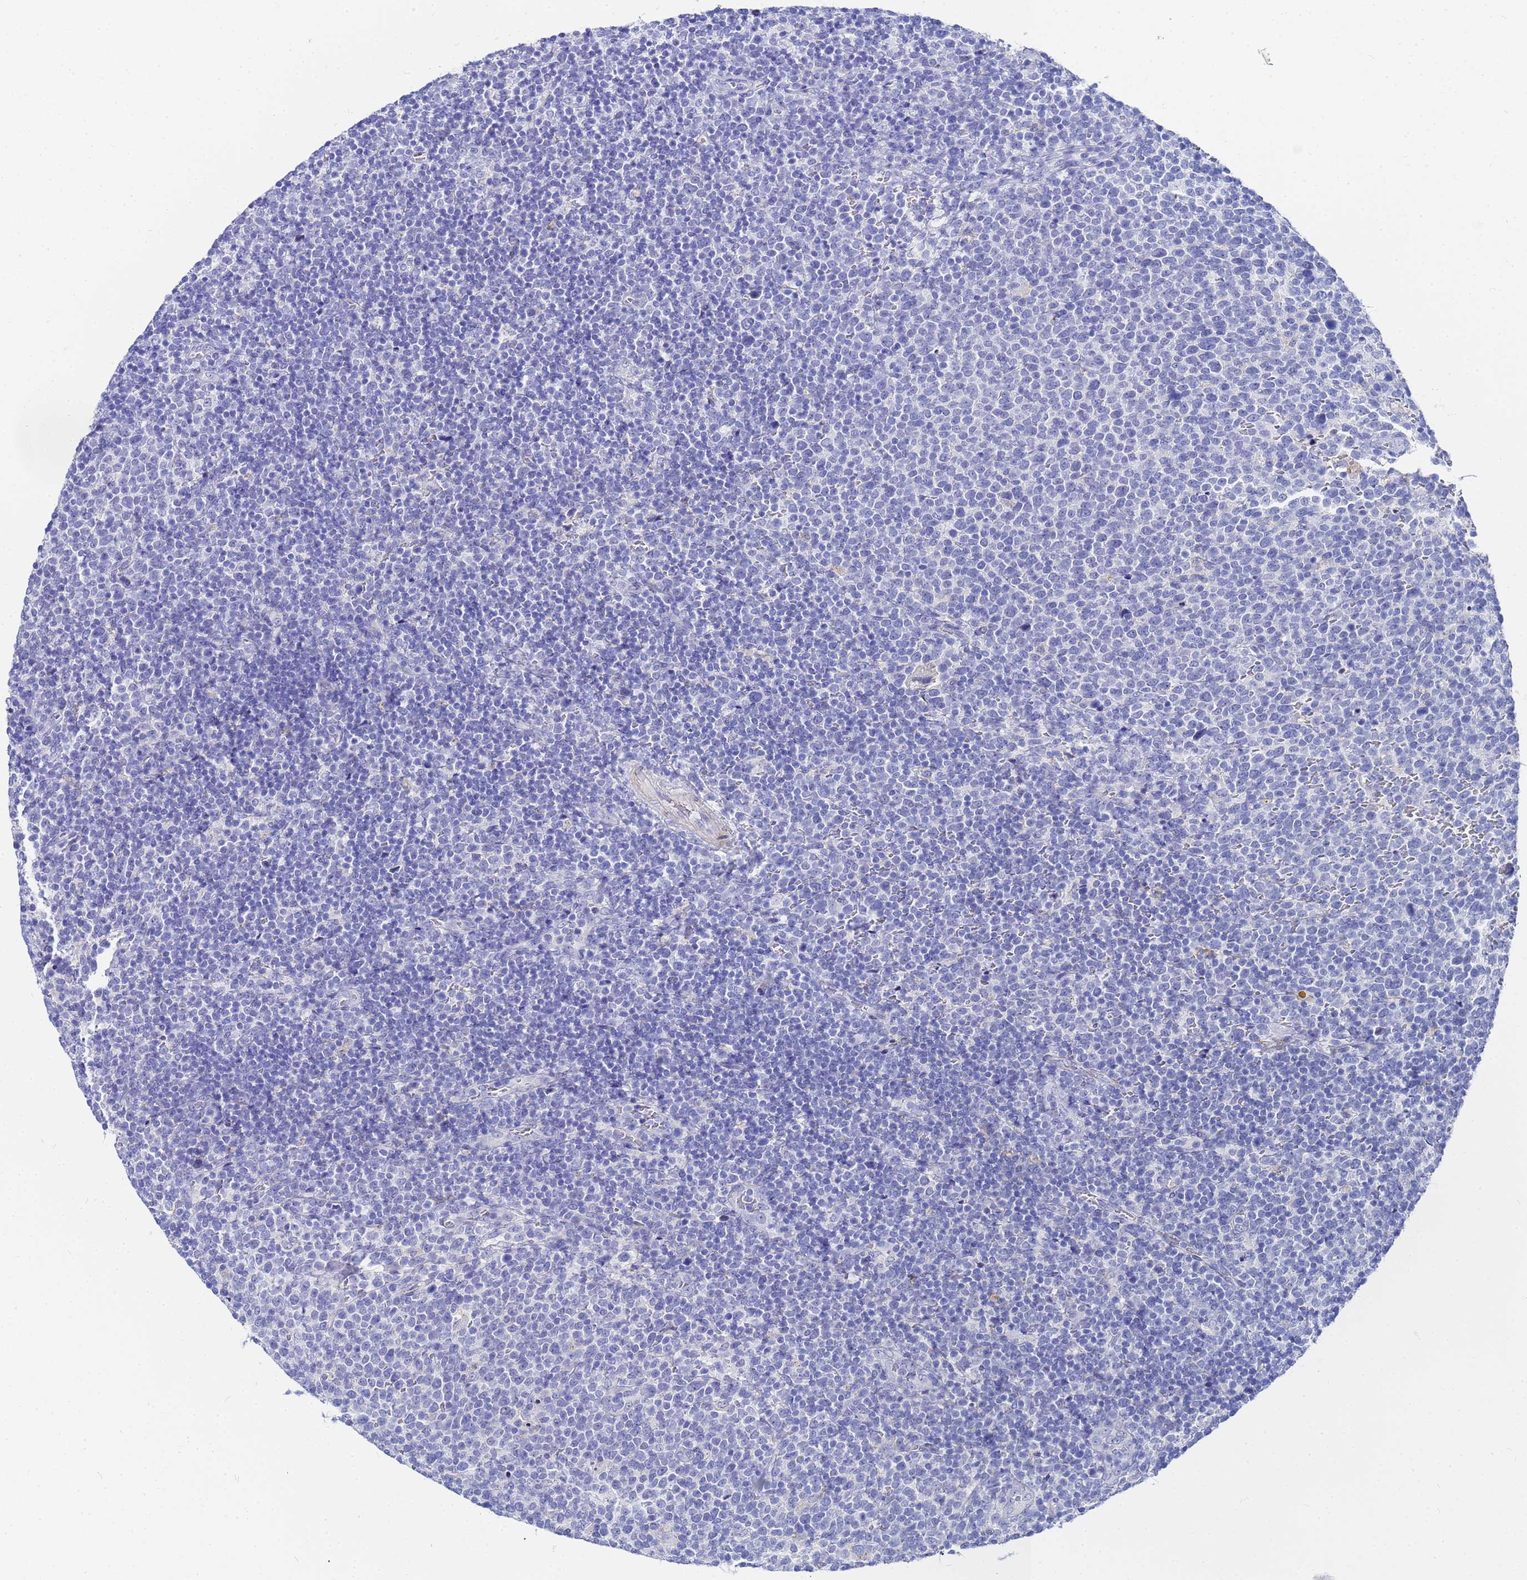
{"staining": {"intensity": "negative", "quantity": "none", "location": "none"}, "tissue": "lymphoma", "cell_type": "Tumor cells", "image_type": "cancer", "snomed": [{"axis": "morphology", "description": "Malignant lymphoma, non-Hodgkin's type, High grade"}, {"axis": "topography", "description": "Lymph node"}], "caption": "Immunohistochemistry of human high-grade malignant lymphoma, non-Hodgkin's type reveals no positivity in tumor cells.", "gene": "ZNF26", "patient": {"sex": "male", "age": 61}}